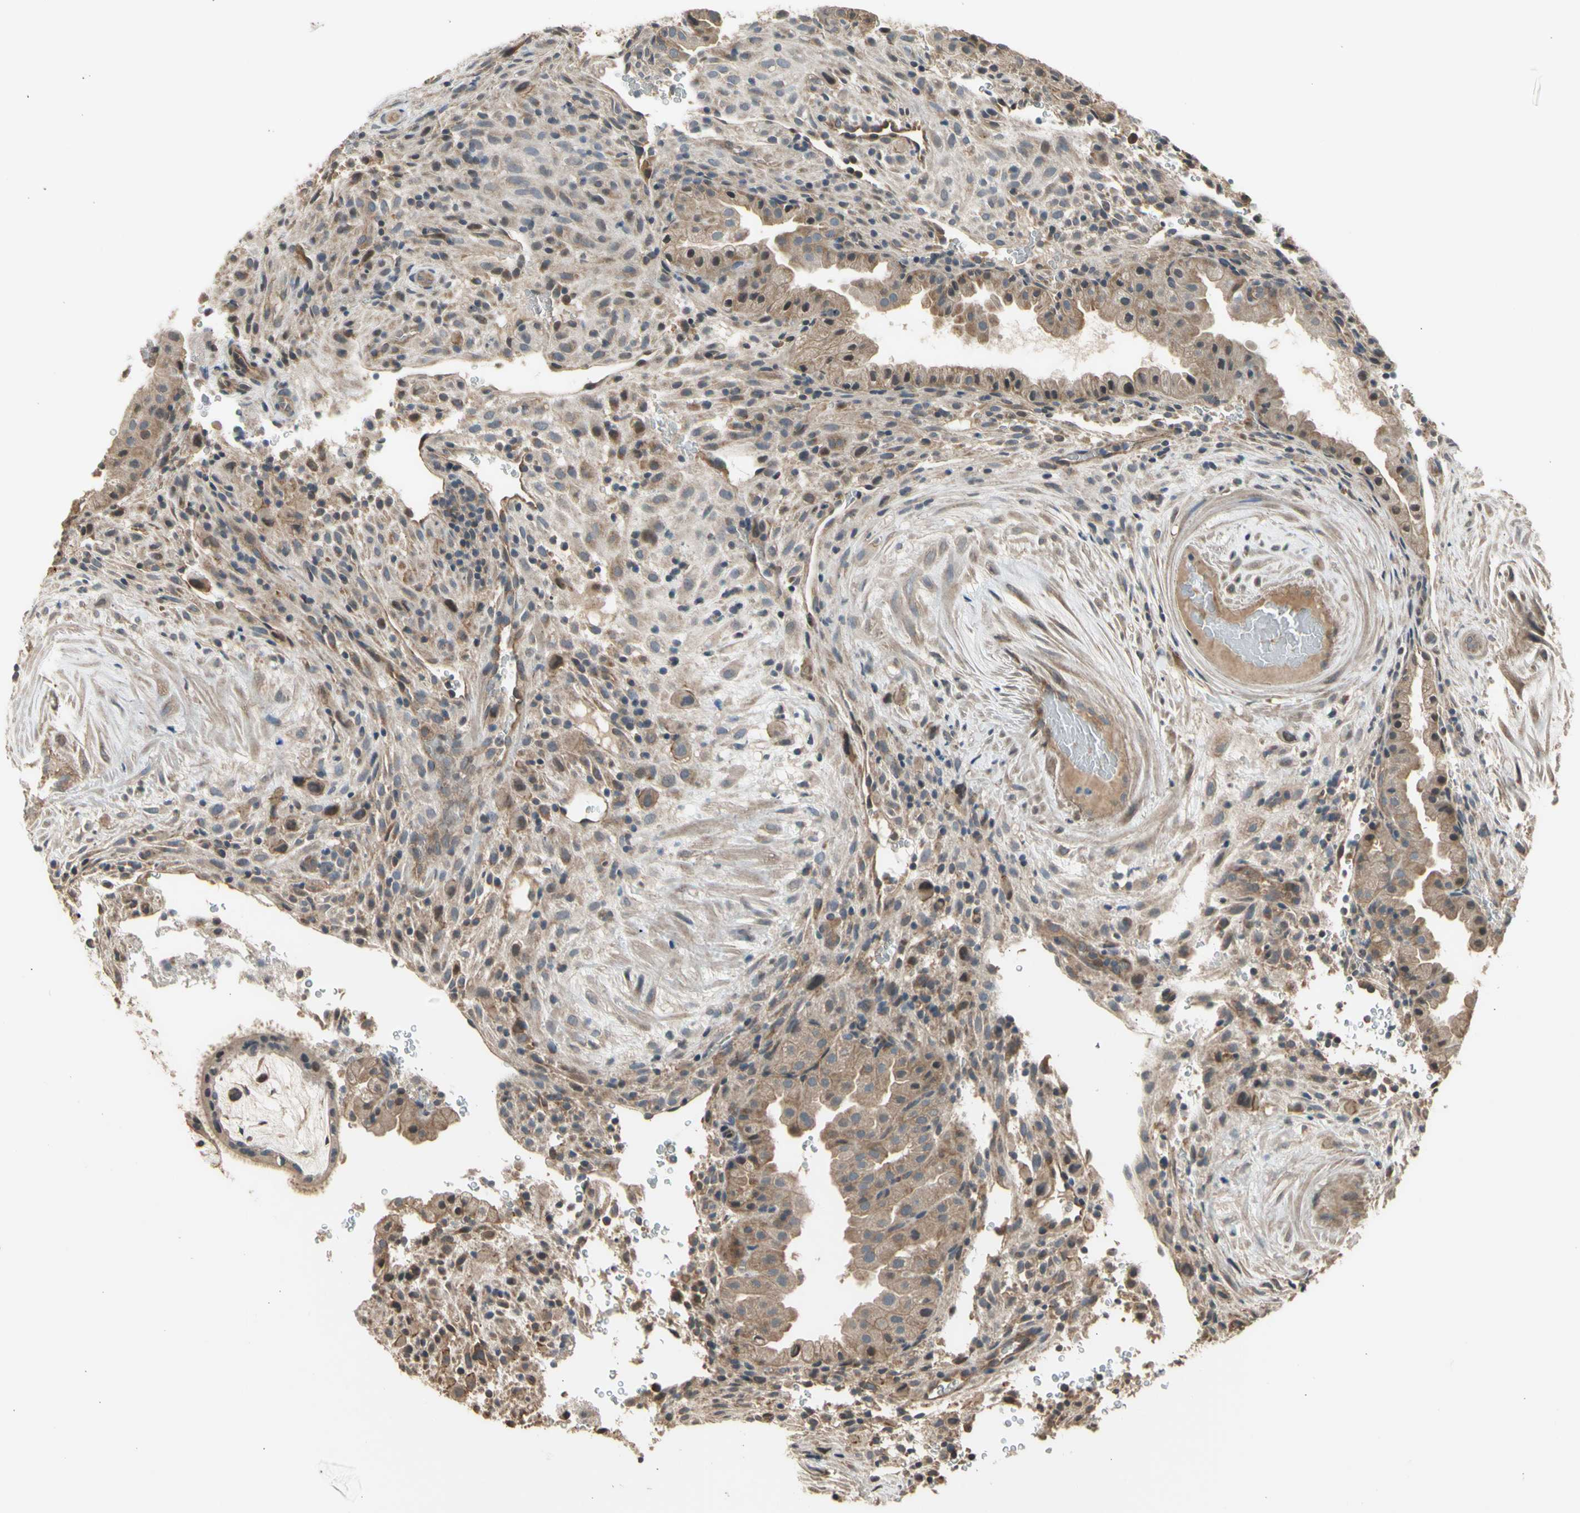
{"staining": {"intensity": "weak", "quantity": "25%-75%", "location": "cytoplasmic/membranous"}, "tissue": "placenta", "cell_type": "Decidual cells", "image_type": "normal", "snomed": [{"axis": "morphology", "description": "Normal tissue, NOS"}, {"axis": "topography", "description": "Placenta"}], "caption": "Brown immunohistochemical staining in unremarkable placenta displays weak cytoplasmic/membranous staining in approximately 25%-75% of decidual cells. Immunohistochemistry (ihc) stains the protein in brown and the nuclei are stained blue.", "gene": "EFNB2", "patient": {"sex": "female", "age": 19}}